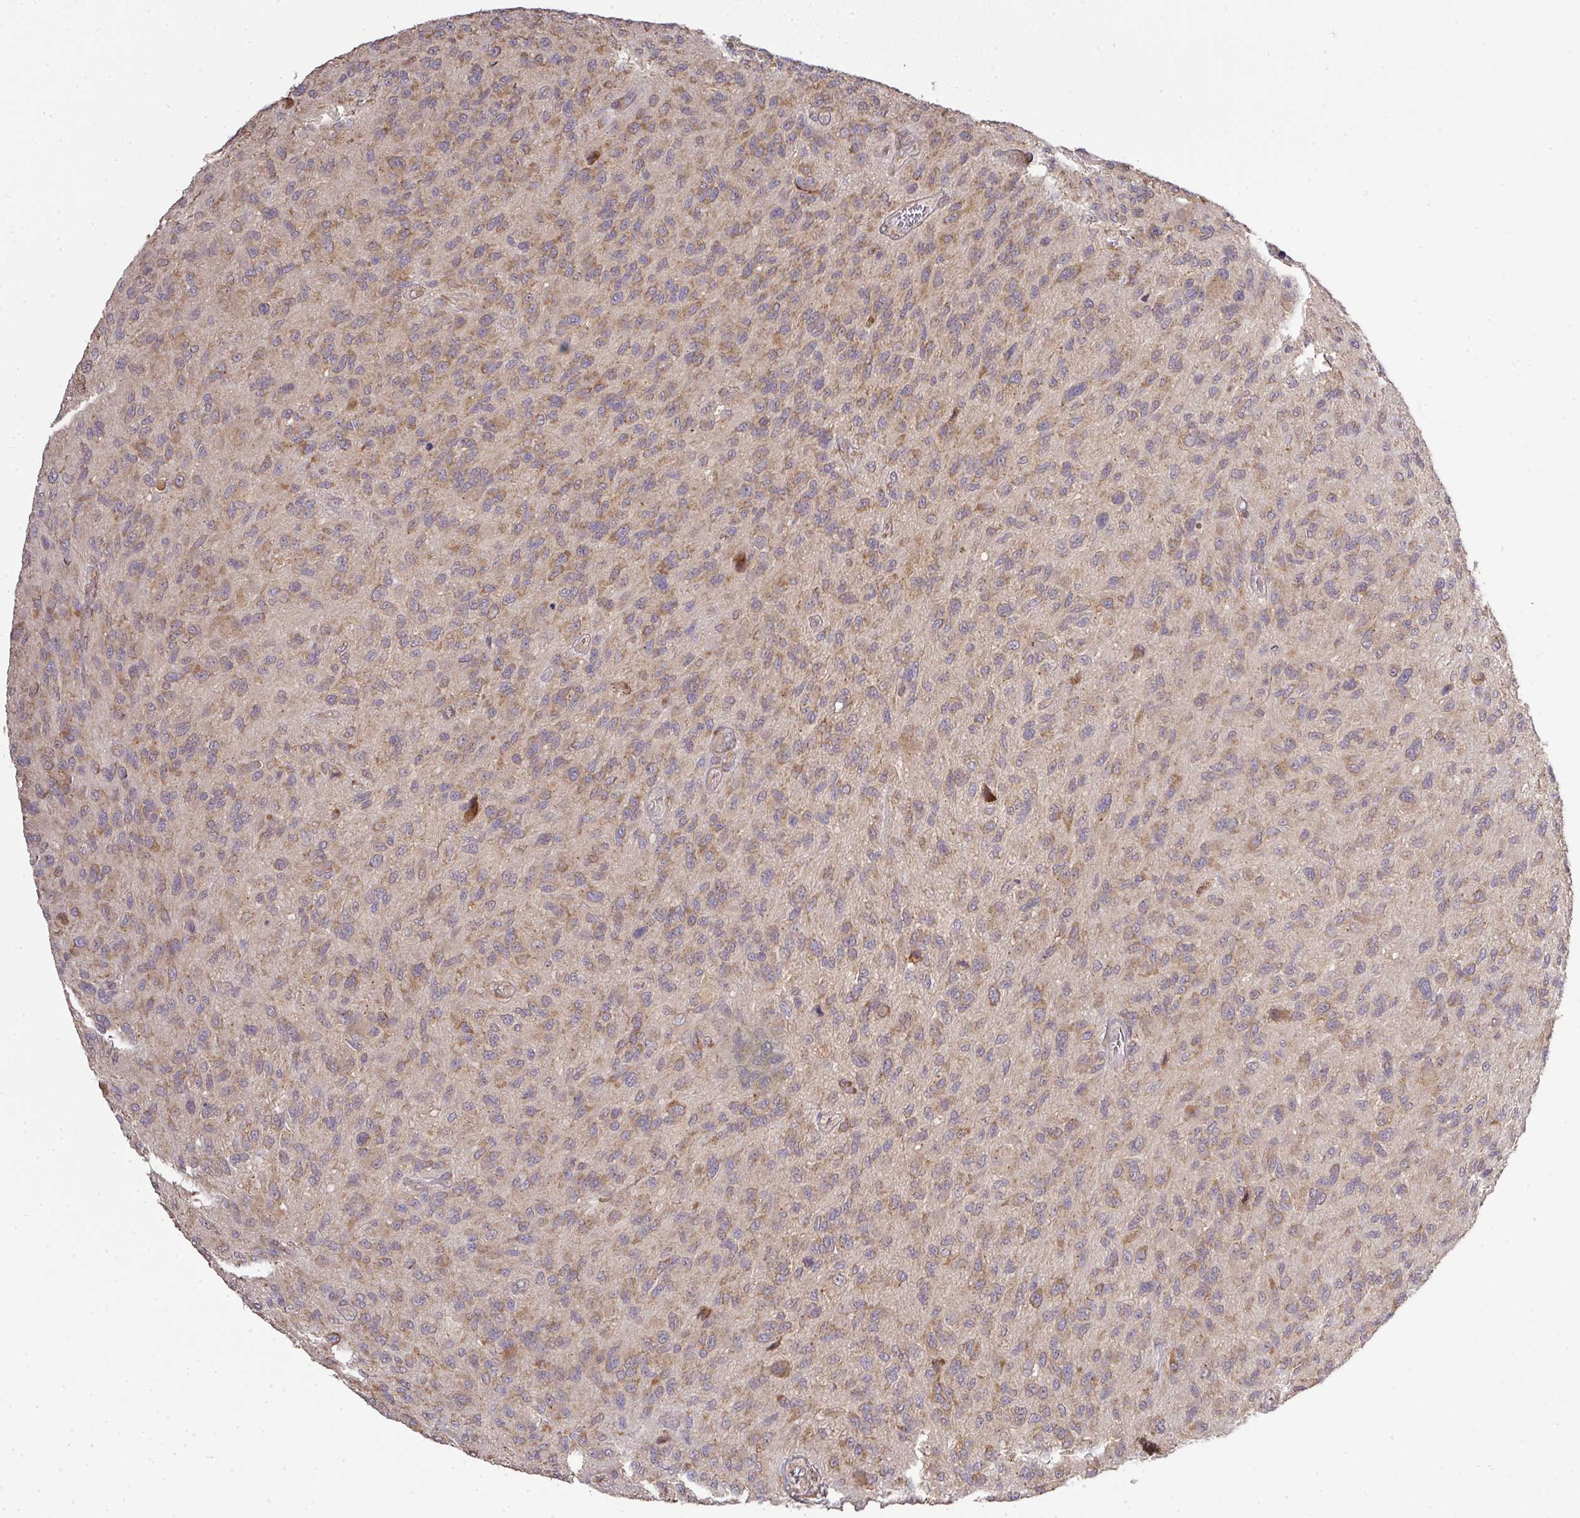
{"staining": {"intensity": "moderate", "quantity": ">75%", "location": "cytoplasmic/membranous"}, "tissue": "glioma", "cell_type": "Tumor cells", "image_type": "cancer", "snomed": [{"axis": "morphology", "description": "Glioma, malignant, High grade"}, {"axis": "topography", "description": "Brain"}], "caption": "A micrograph of human malignant glioma (high-grade) stained for a protein displays moderate cytoplasmic/membranous brown staining in tumor cells.", "gene": "GALP", "patient": {"sex": "male", "age": 47}}